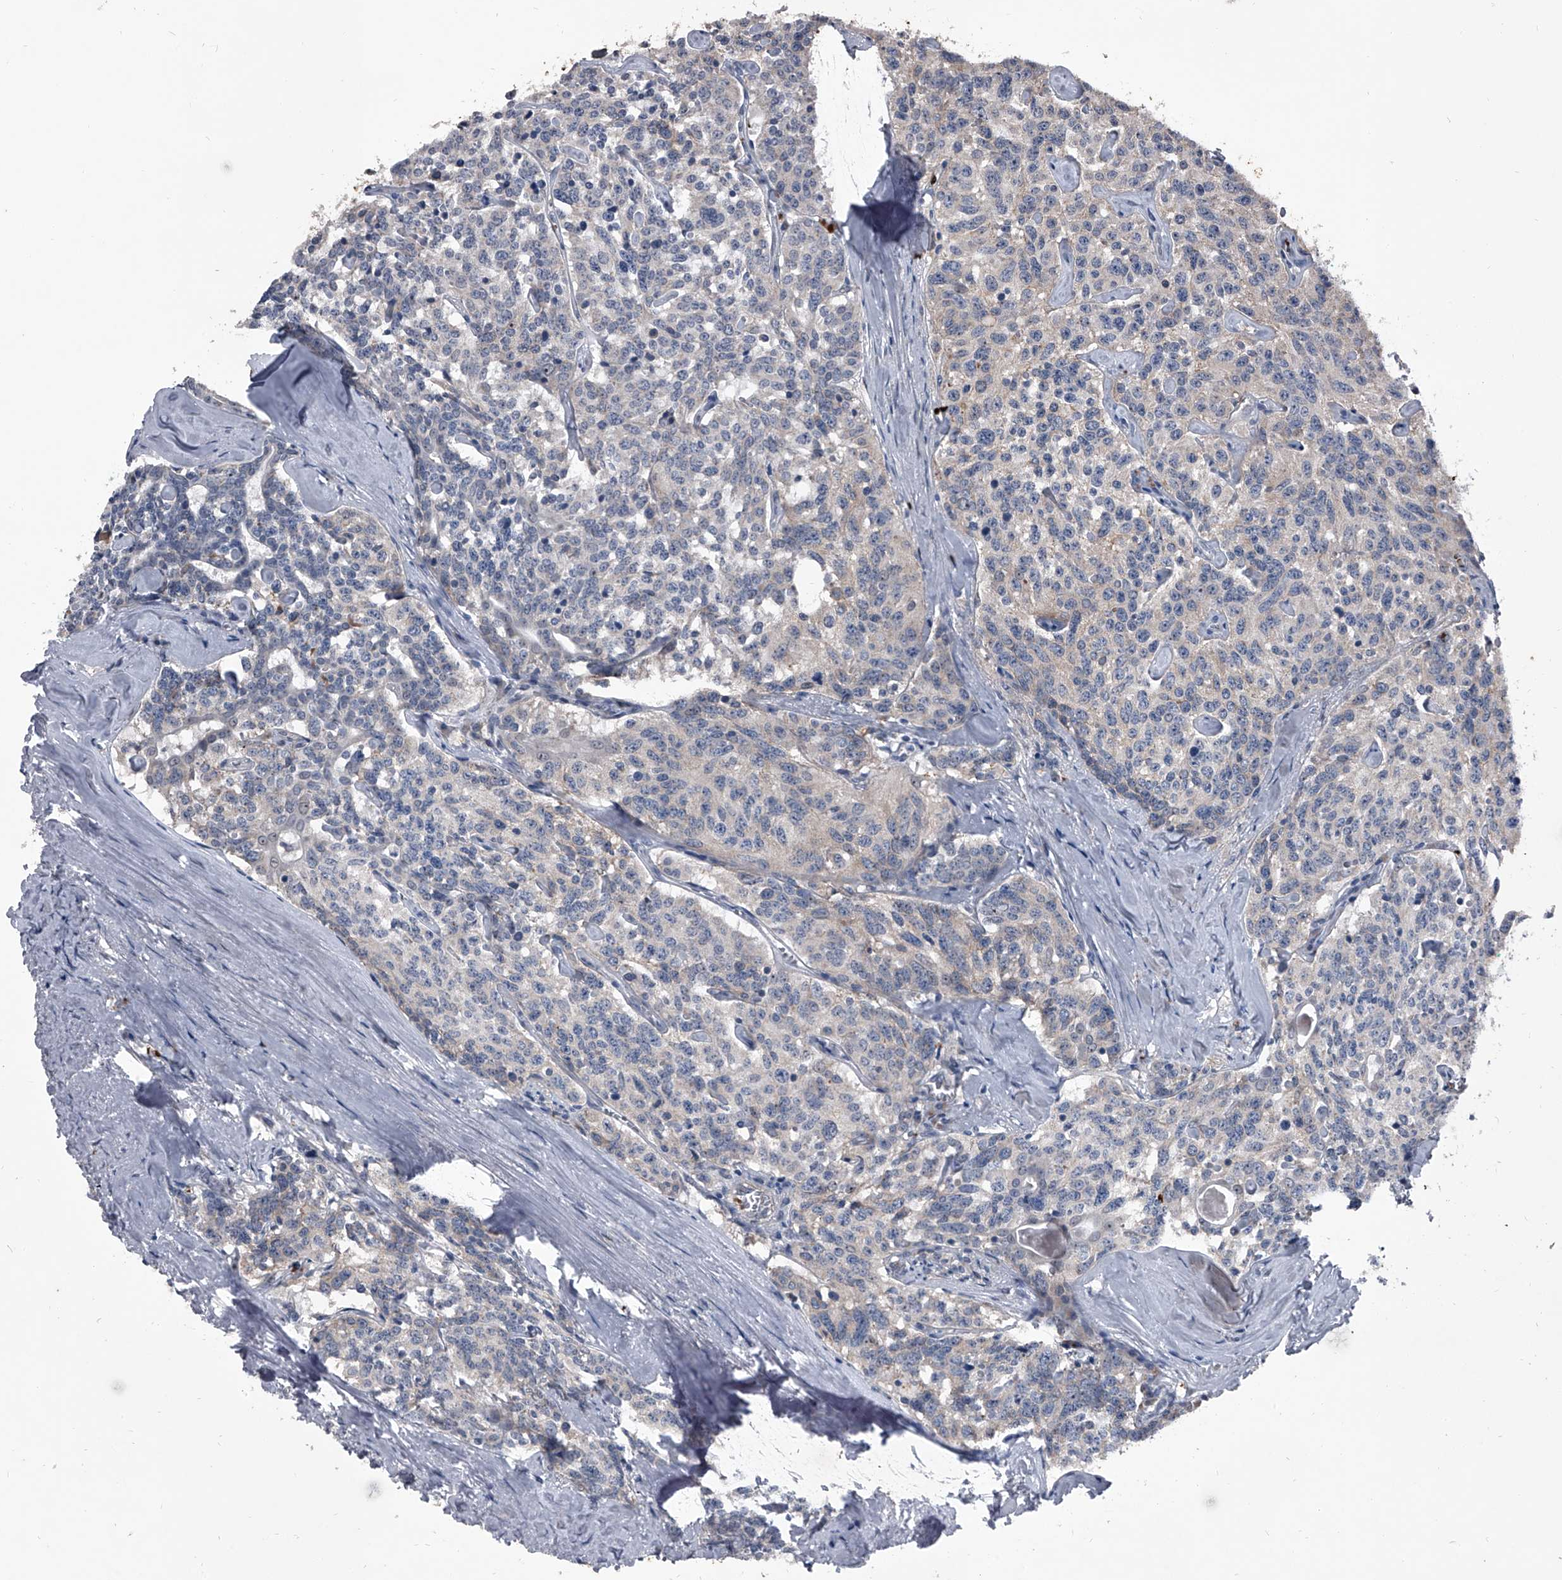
{"staining": {"intensity": "negative", "quantity": "none", "location": "none"}, "tissue": "carcinoid", "cell_type": "Tumor cells", "image_type": "cancer", "snomed": [{"axis": "morphology", "description": "Carcinoid, malignant, NOS"}, {"axis": "topography", "description": "Lung"}], "caption": "Carcinoid stained for a protein using IHC shows no staining tumor cells.", "gene": "CEP85L", "patient": {"sex": "female", "age": 46}}